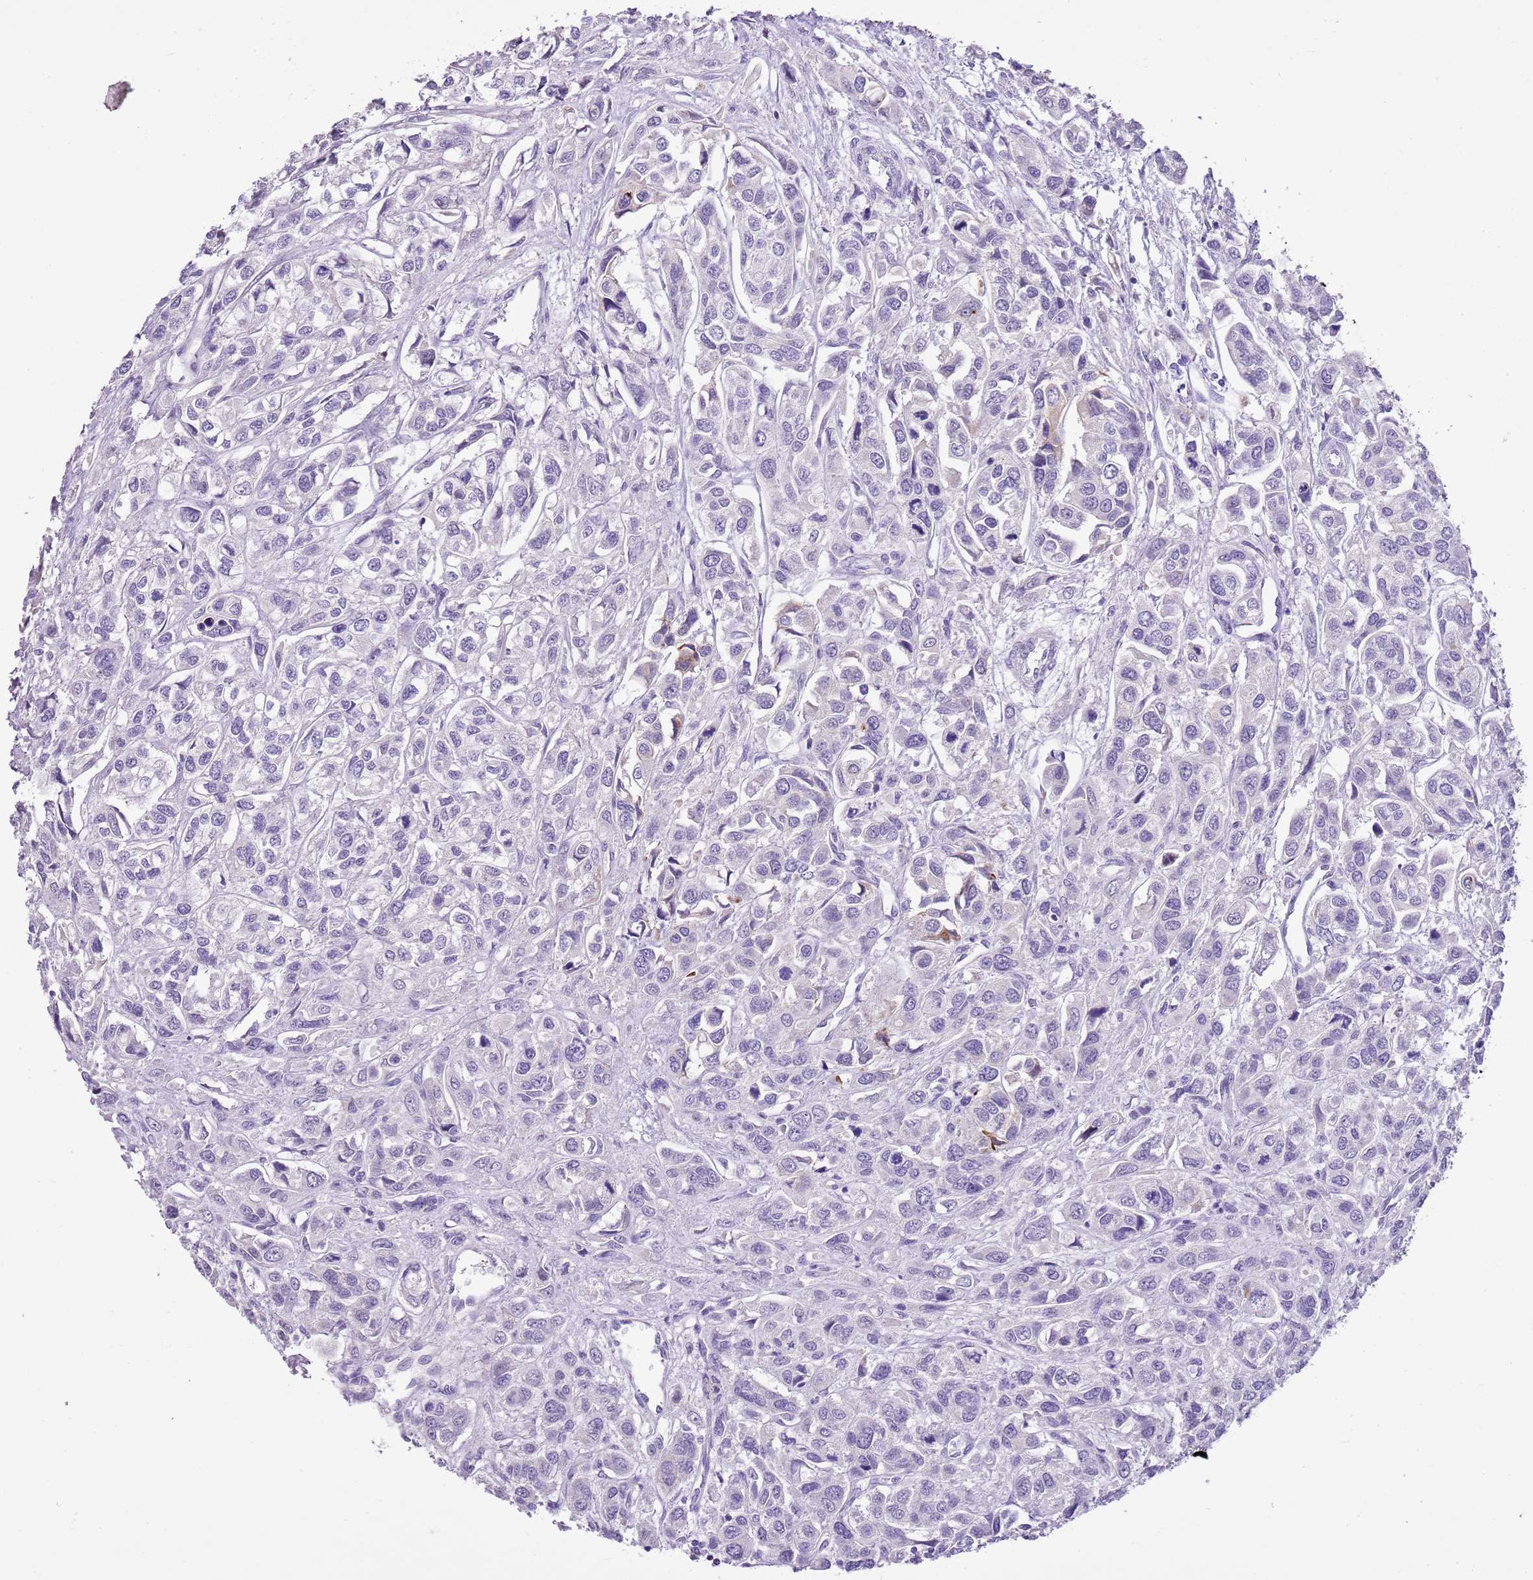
{"staining": {"intensity": "negative", "quantity": "none", "location": "none"}, "tissue": "urothelial cancer", "cell_type": "Tumor cells", "image_type": "cancer", "snomed": [{"axis": "morphology", "description": "Urothelial carcinoma, High grade"}, {"axis": "topography", "description": "Urinary bladder"}], "caption": "The IHC image has no significant expression in tumor cells of high-grade urothelial carcinoma tissue.", "gene": "XPO7", "patient": {"sex": "male", "age": 67}}